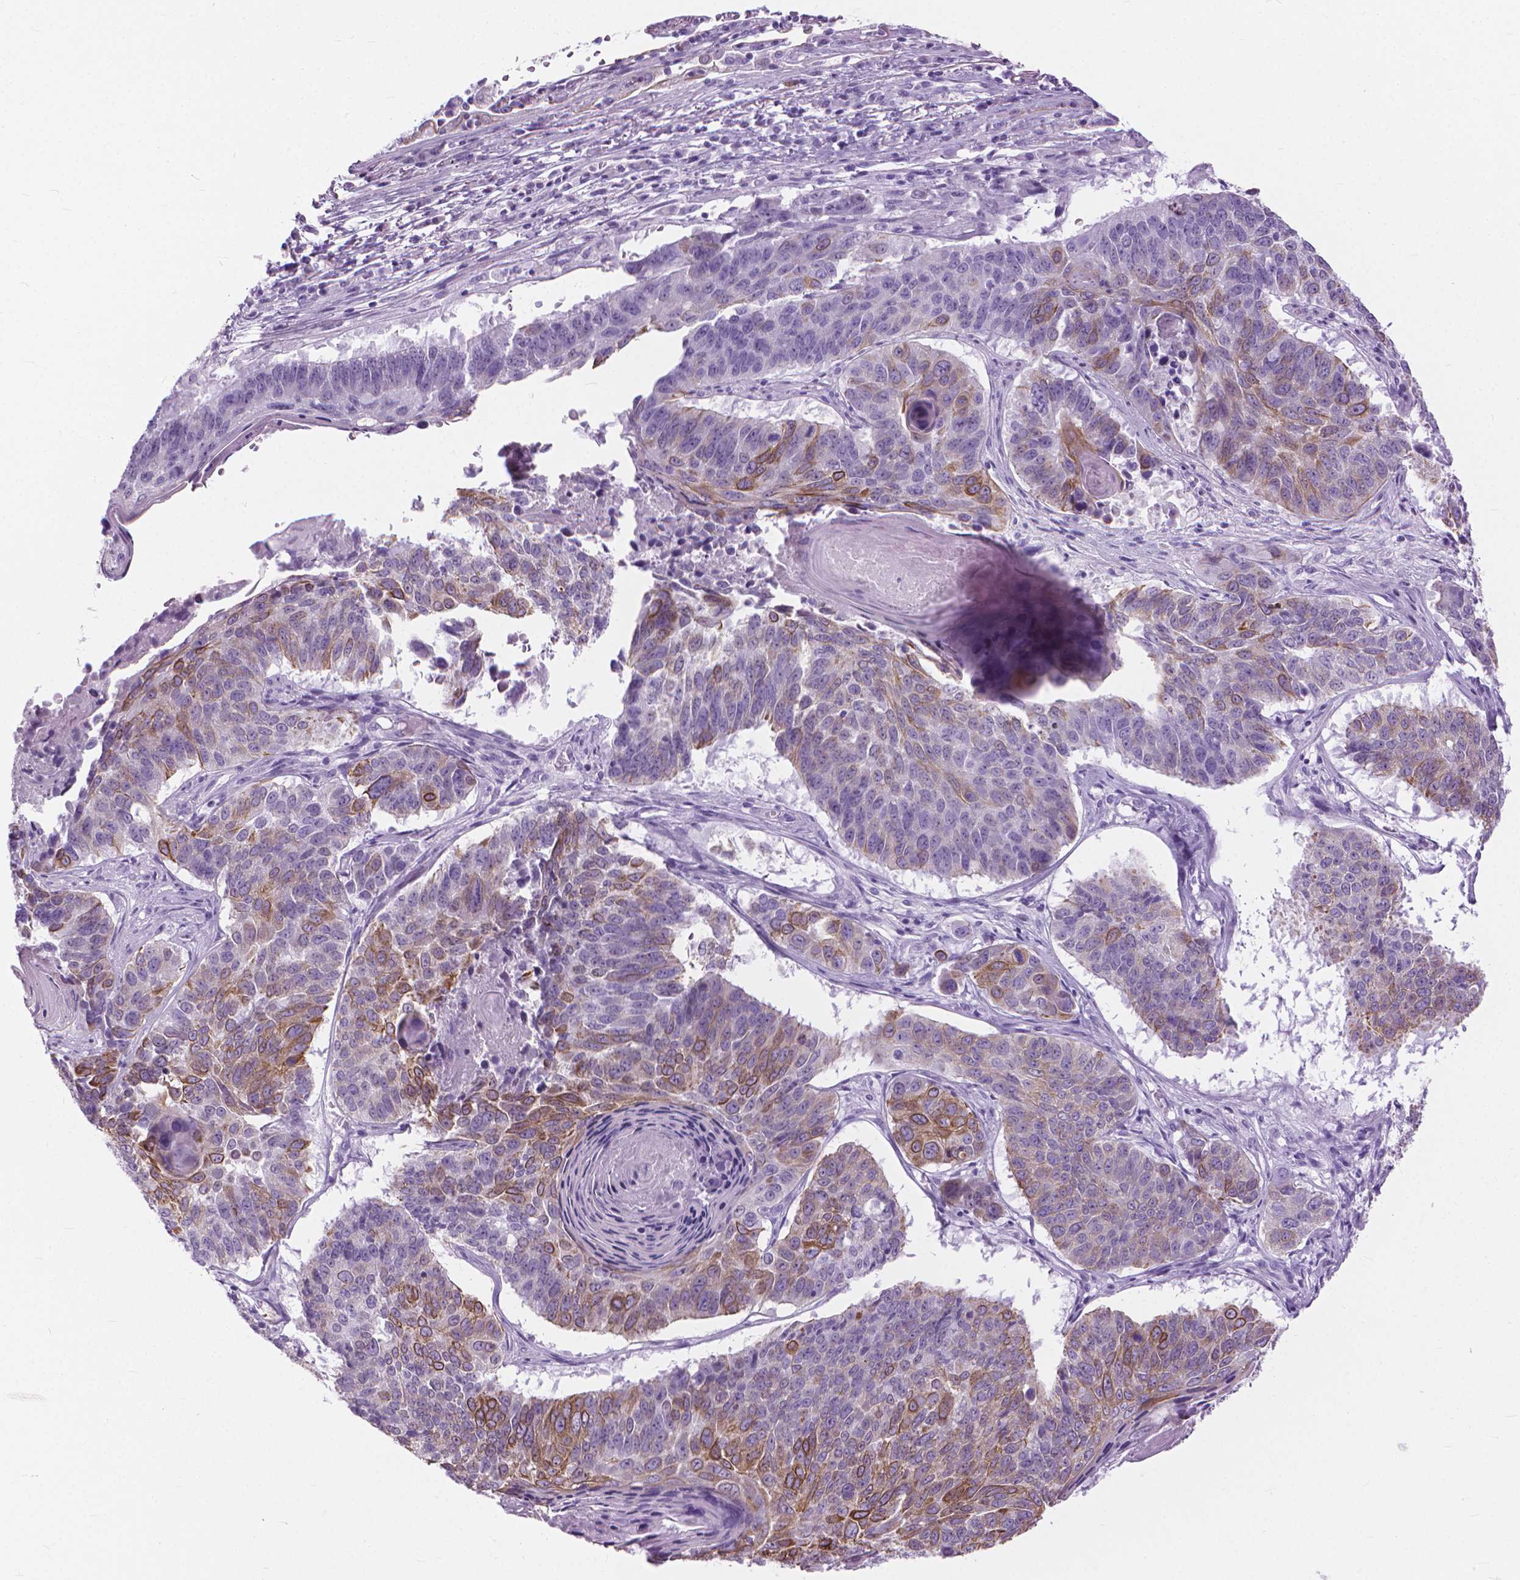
{"staining": {"intensity": "moderate", "quantity": "<25%", "location": "cytoplasmic/membranous"}, "tissue": "lung cancer", "cell_type": "Tumor cells", "image_type": "cancer", "snomed": [{"axis": "morphology", "description": "Squamous cell carcinoma, NOS"}, {"axis": "topography", "description": "Lung"}], "caption": "IHC micrograph of neoplastic tissue: lung squamous cell carcinoma stained using immunohistochemistry displays low levels of moderate protein expression localized specifically in the cytoplasmic/membranous of tumor cells, appearing as a cytoplasmic/membranous brown color.", "gene": "HTR2B", "patient": {"sex": "male", "age": 73}}